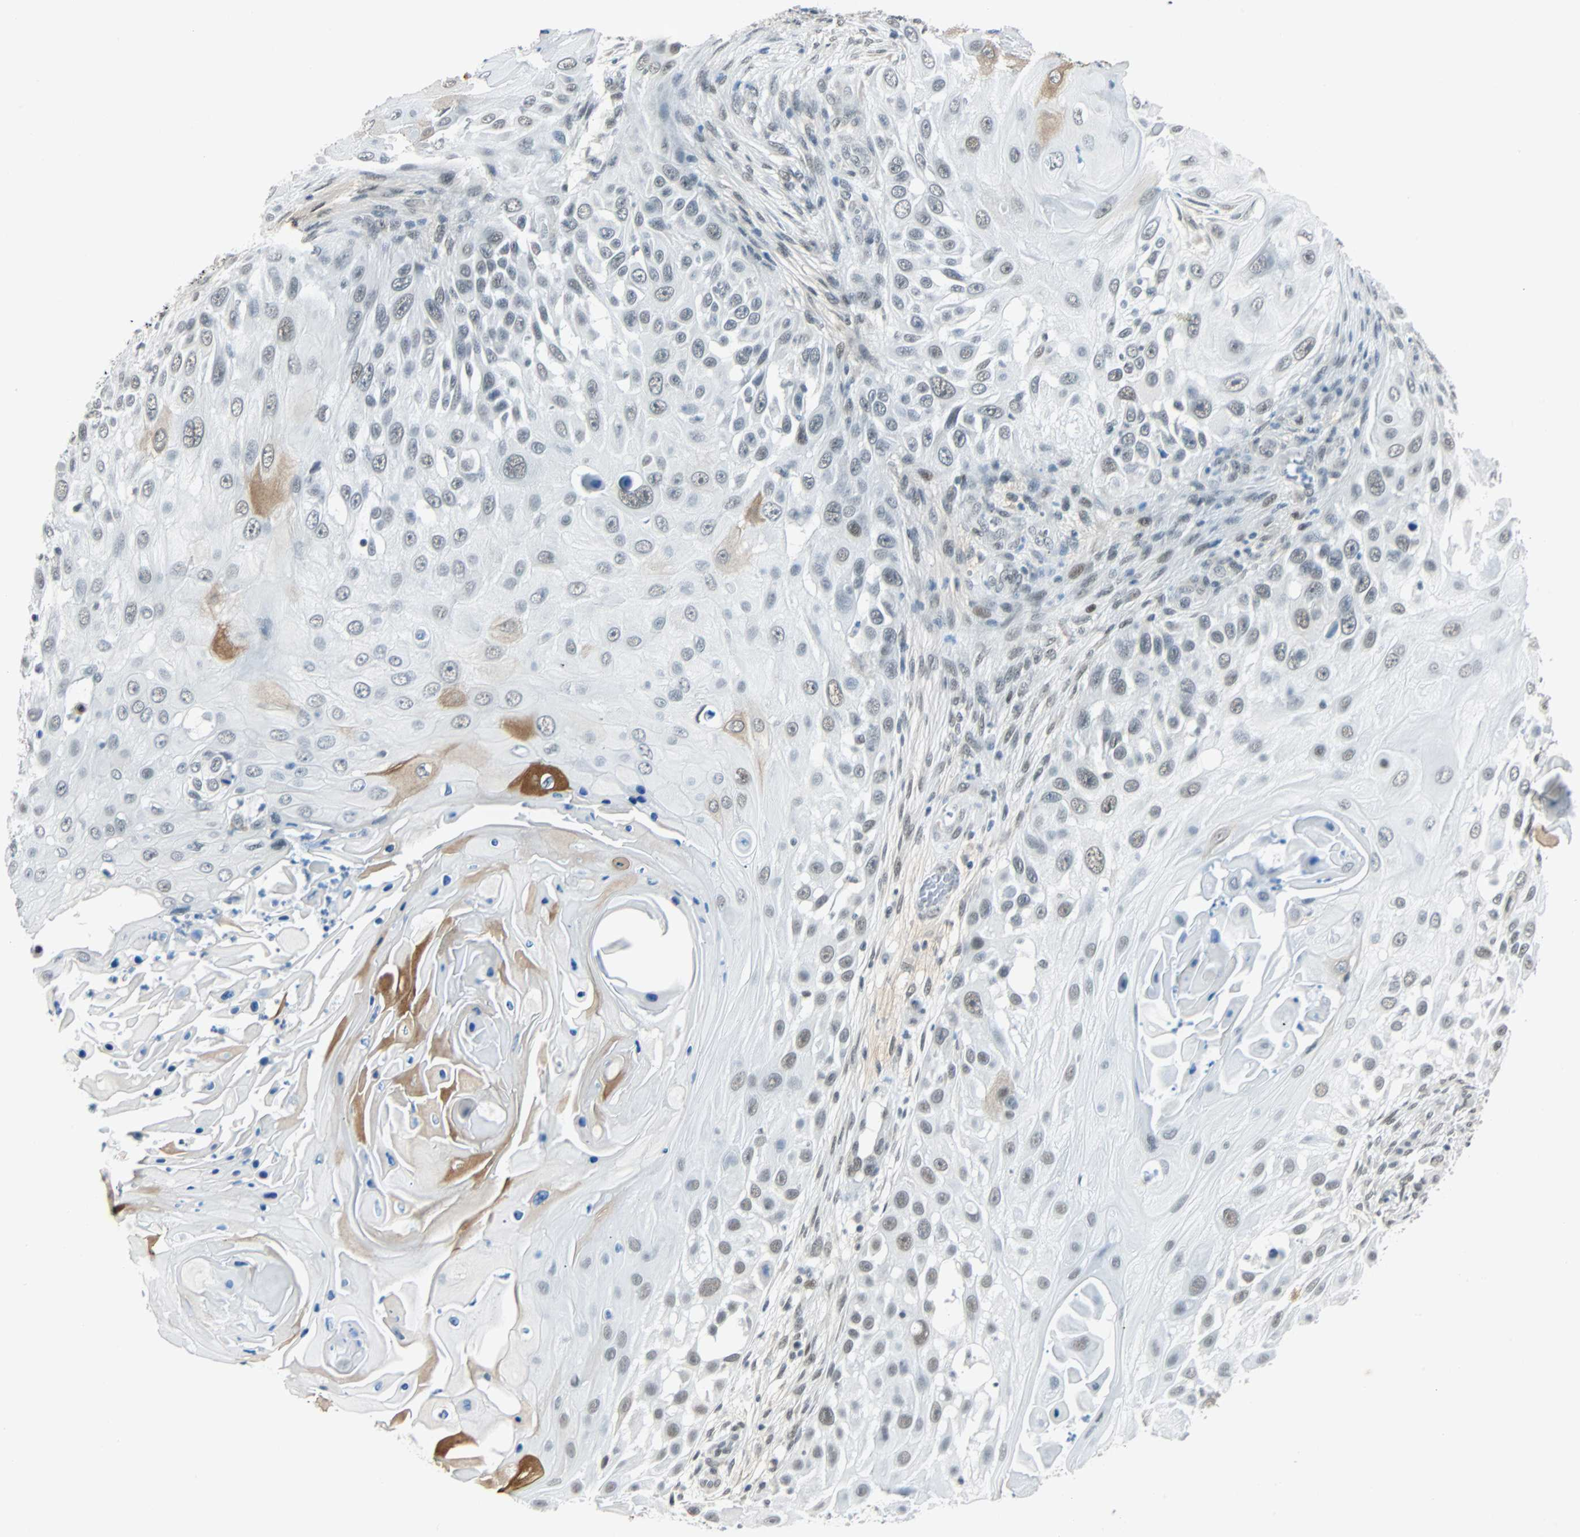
{"staining": {"intensity": "strong", "quantity": "<25%", "location": "cytoplasmic/membranous"}, "tissue": "skin cancer", "cell_type": "Tumor cells", "image_type": "cancer", "snomed": [{"axis": "morphology", "description": "Squamous cell carcinoma, NOS"}, {"axis": "topography", "description": "Skin"}], "caption": "Immunohistochemistry histopathology image of neoplastic tissue: skin cancer (squamous cell carcinoma) stained using IHC displays medium levels of strong protein expression localized specifically in the cytoplasmic/membranous of tumor cells, appearing as a cytoplasmic/membranous brown color.", "gene": "NELFE", "patient": {"sex": "female", "age": 44}}